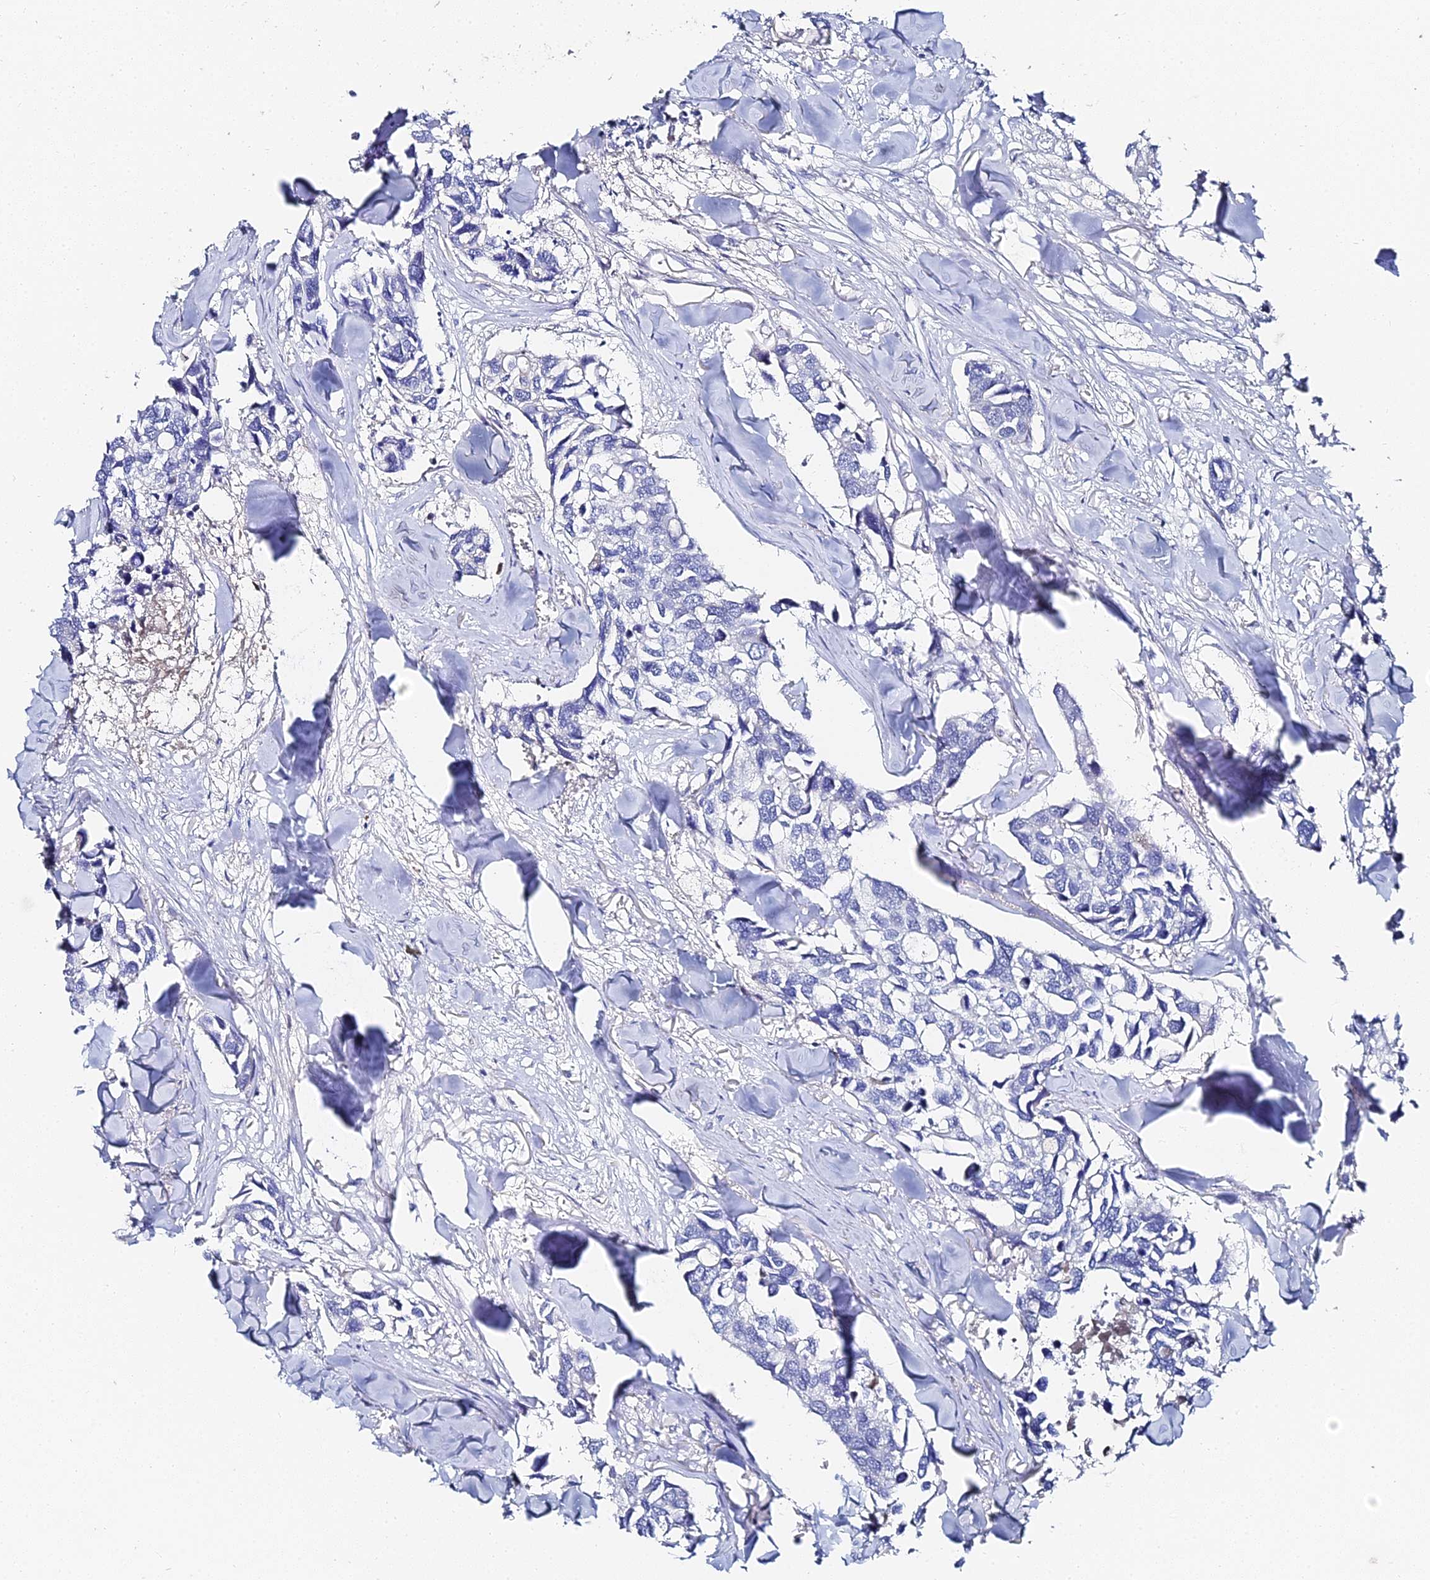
{"staining": {"intensity": "negative", "quantity": "none", "location": "none"}, "tissue": "breast cancer", "cell_type": "Tumor cells", "image_type": "cancer", "snomed": [{"axis": "morphology", "description": "Duct carcinoma"}, {"axis": "topography", "description": "Breast"}], "caption": "There is no significant expression in tumor cells of invasive ductal carcinoma (breast).", "gene": "KRT17", "patient": {"sex": "female", "age": 83}}